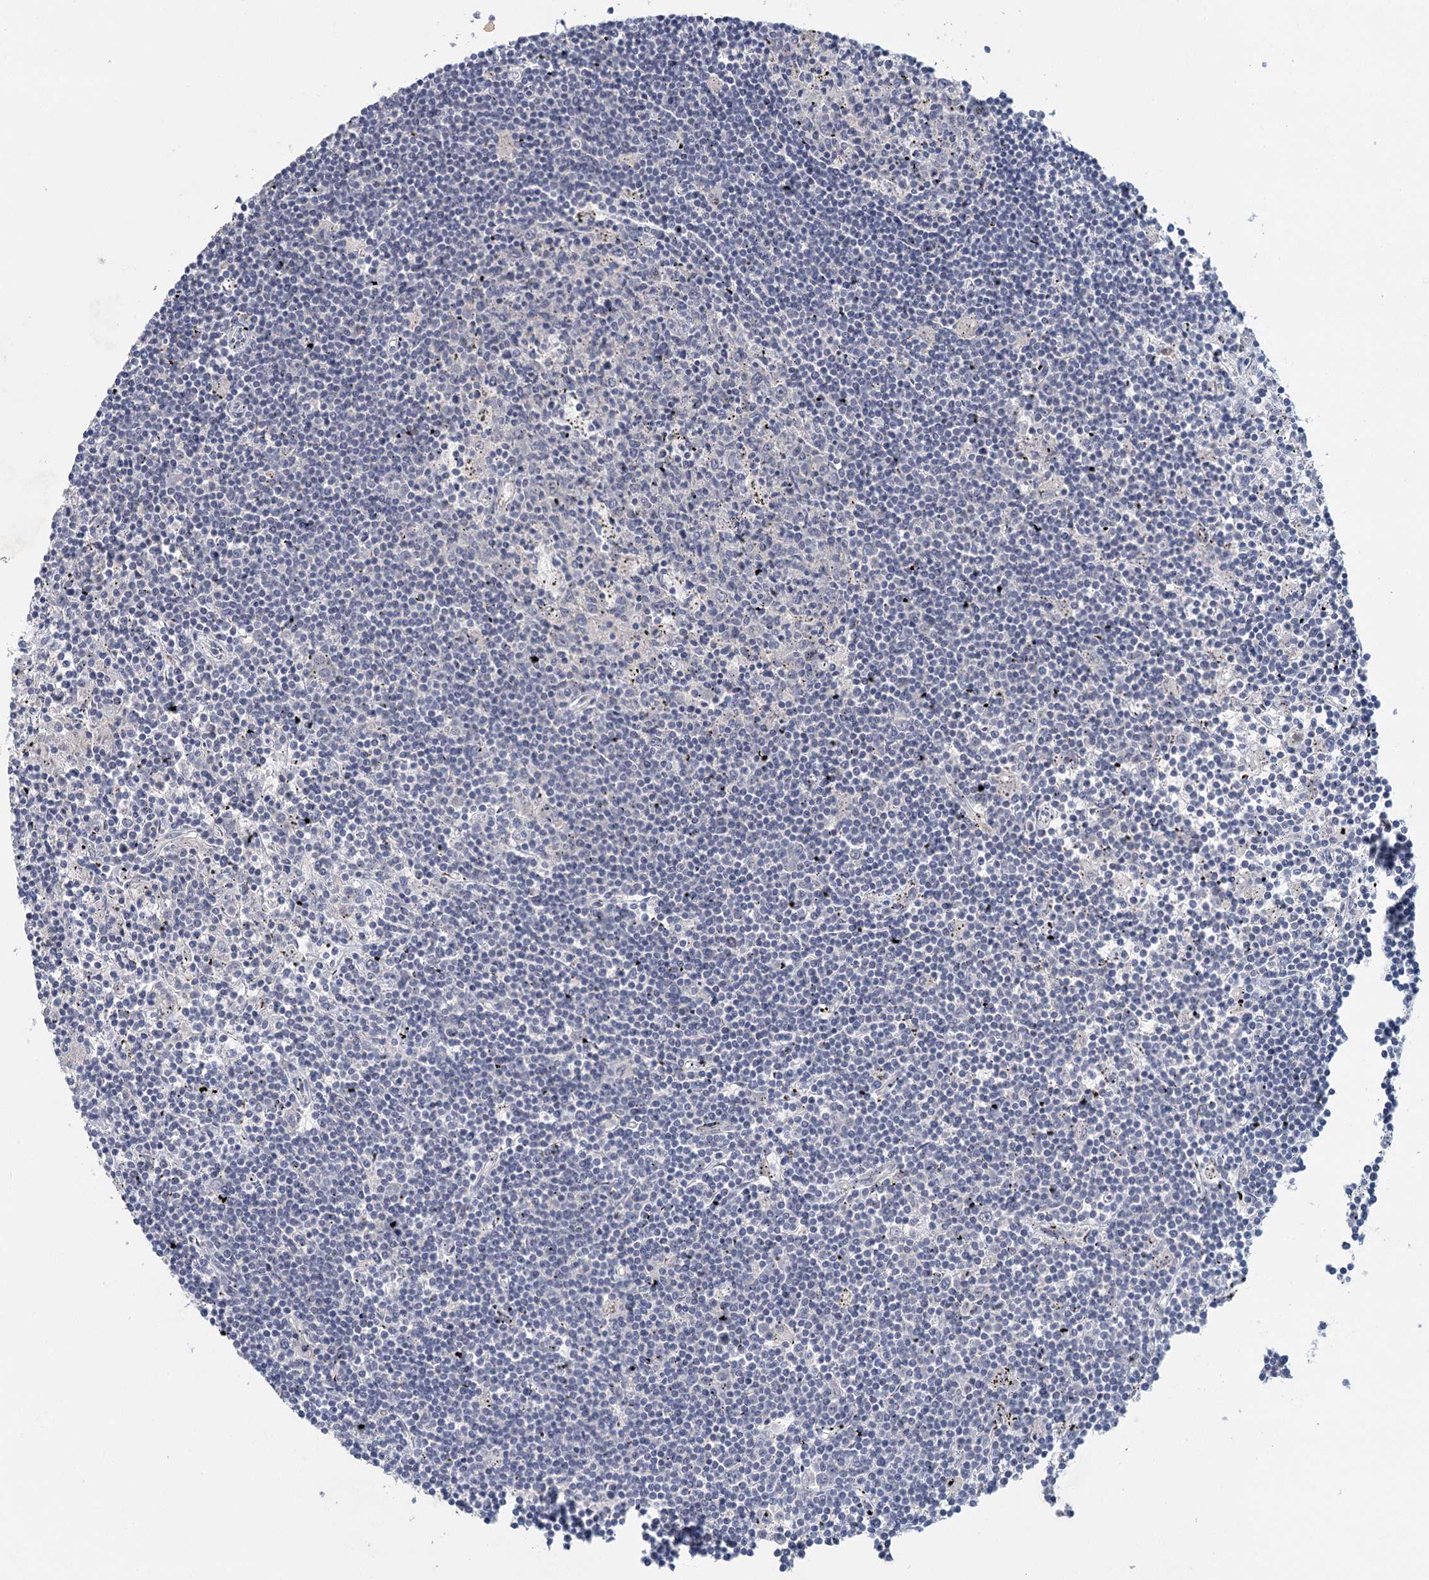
{"staining": {"intensity": "negative", "quantity": "none", "location": "none"}, "tissue": "lymphoma", "cell_type": "Tumor cells", "image_type": "cancer", "snomed": [{"axis": "morphology", "description": "Malignant lymphoma, non-Hodgkin's type, Low grade"}, {"axis": "topography", "description": "Spleen"}], "caption": "This is an immunohistochemistry image of lymphoma. There is no staining in tumor cells.", "gene": "MYO7B", "patient": {"sex": "male", "age": 76}}